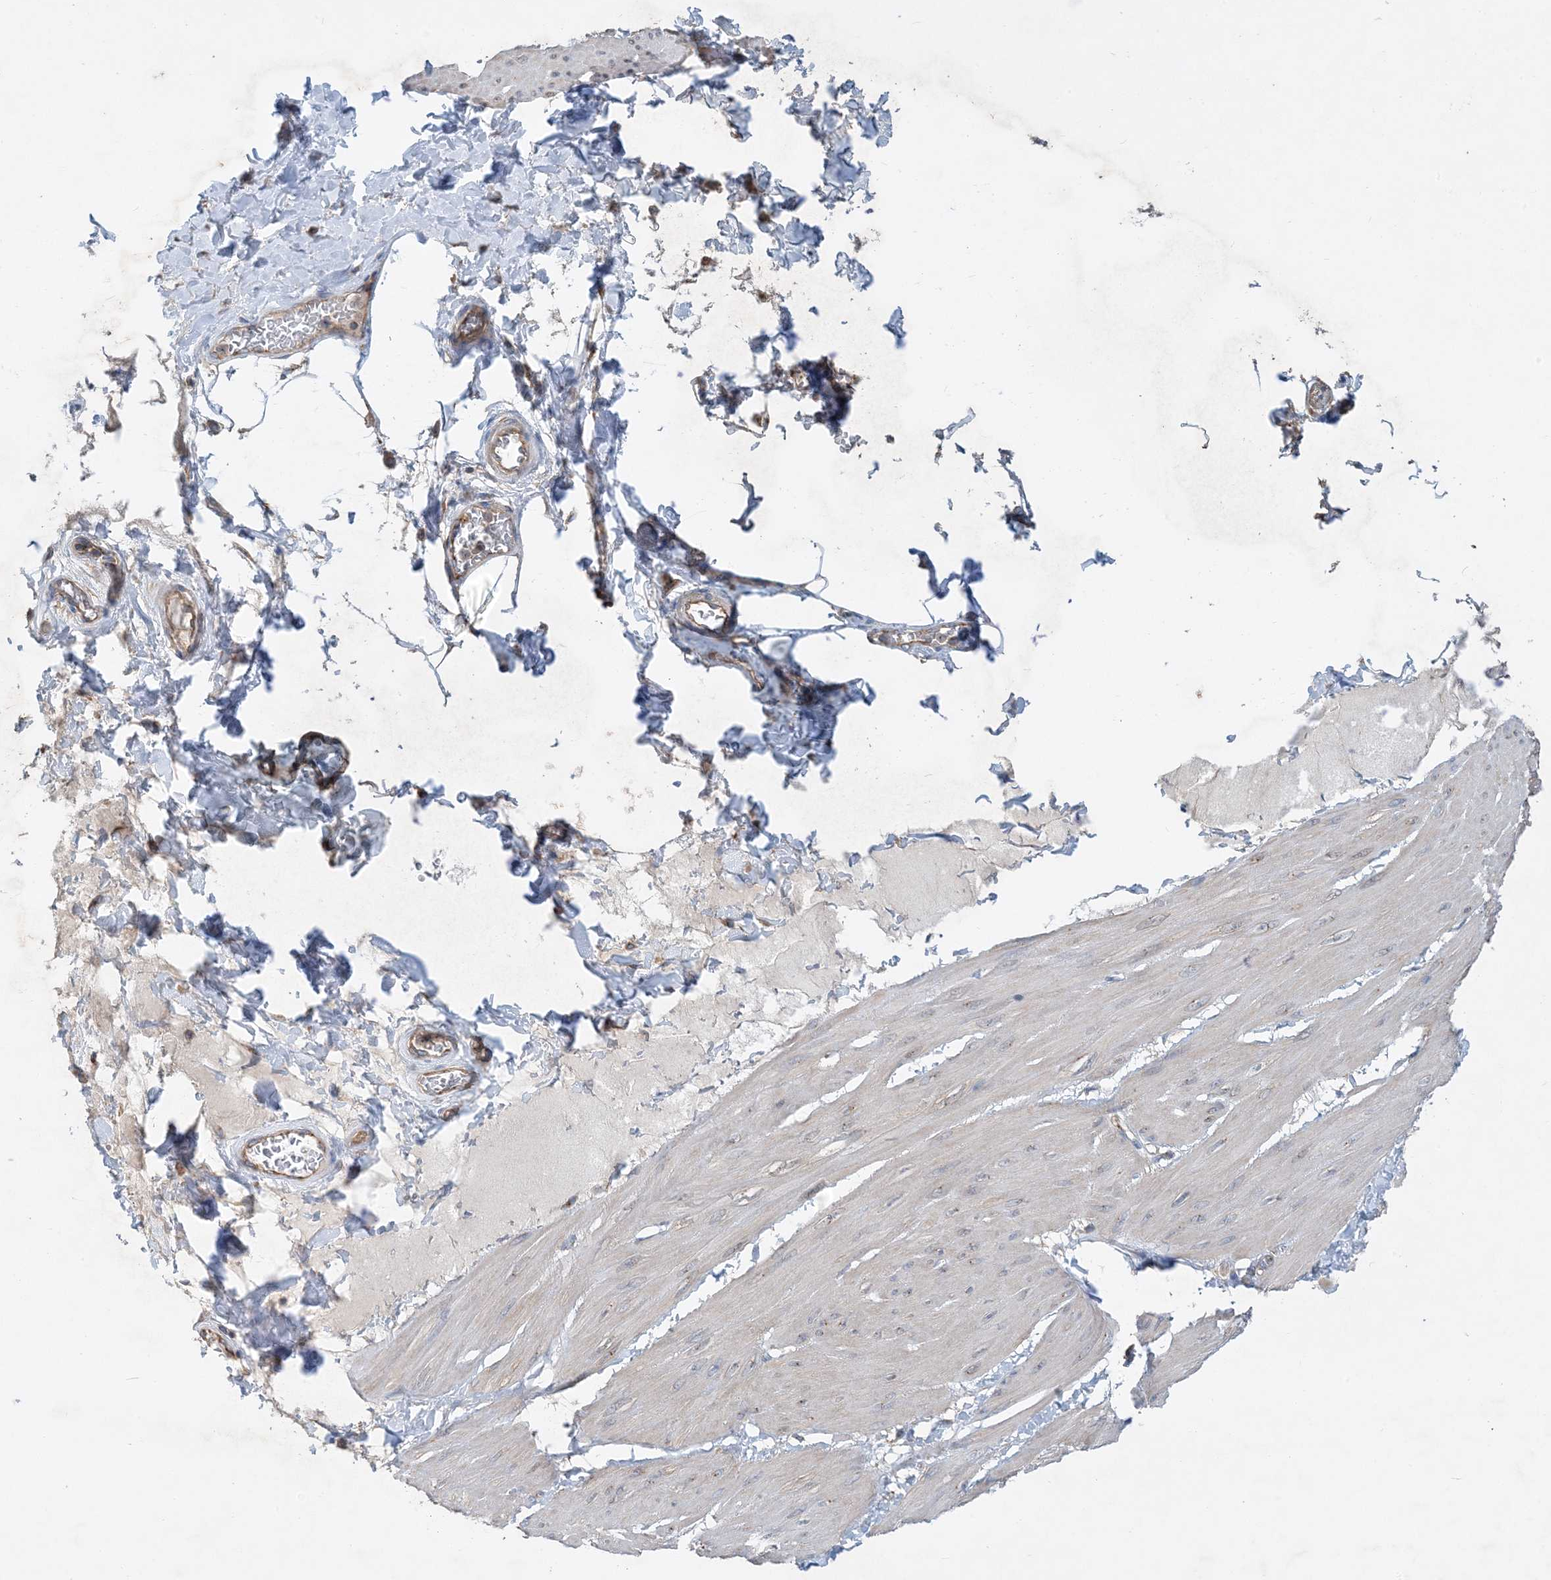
{"staining": {"intensity": "weak", "quantity": "<25%", "location": "cytoplasmic/membranous"}, "tissue": "smooth muscle", "cell_type": "Smooth muscle cells", "image_type": "normal", "snomed": [{"axis": "morphology", "description": "Urothelial carcinoma, High grade"}, {"axis": "topography", "description": "Urinary bladder"}], "caption": "DAB (3,3'-diaminobenzidine) immunohistochemical staining of unremarkable smooth muscle reveals no significant staining in smooth muscle cells. (DAB (3,3'-diaminobenzidine) immunohistochemistry (IHC) visualized using brightfield microscopy, high magnification).", "gene": "SIDT1", "patient": {"sex": "male", "age": 46}}